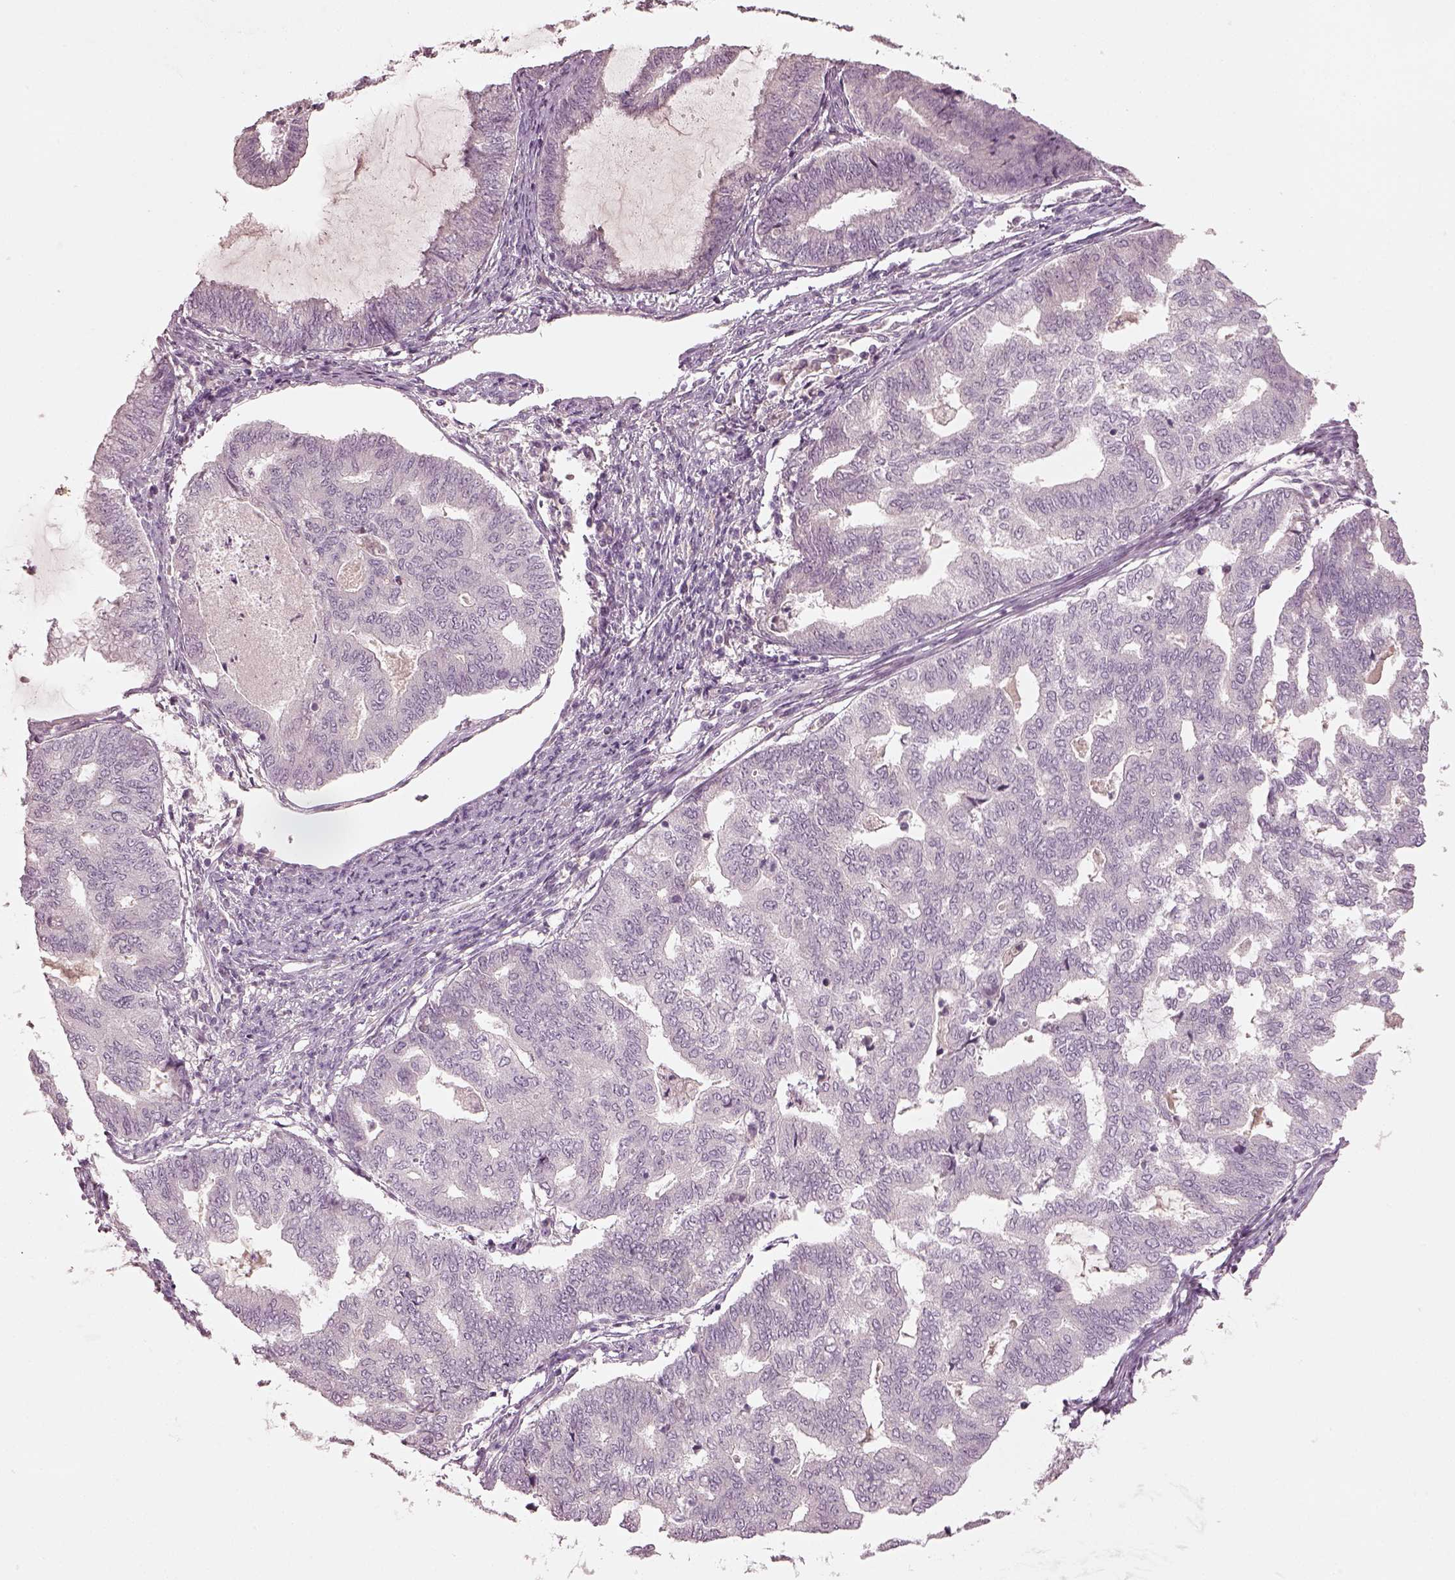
{"staining": {"intensity": "negative", "quantity": "none", "location": "none"}, "tissue": "endometrial cancer", "cell_type": "Tumor cells", "image_type": "cancer", "snomed": [{"axis": "morphology", "description": "Adenocarcinoma, NOS"}, {"axis": "topography", "description": "Endometrium"}], "caption": "IHC of endometrial cancer shows no expression in tumor cells.", "gene": "SPATA6L", "patient": {"sex": "female", "age": 79}}